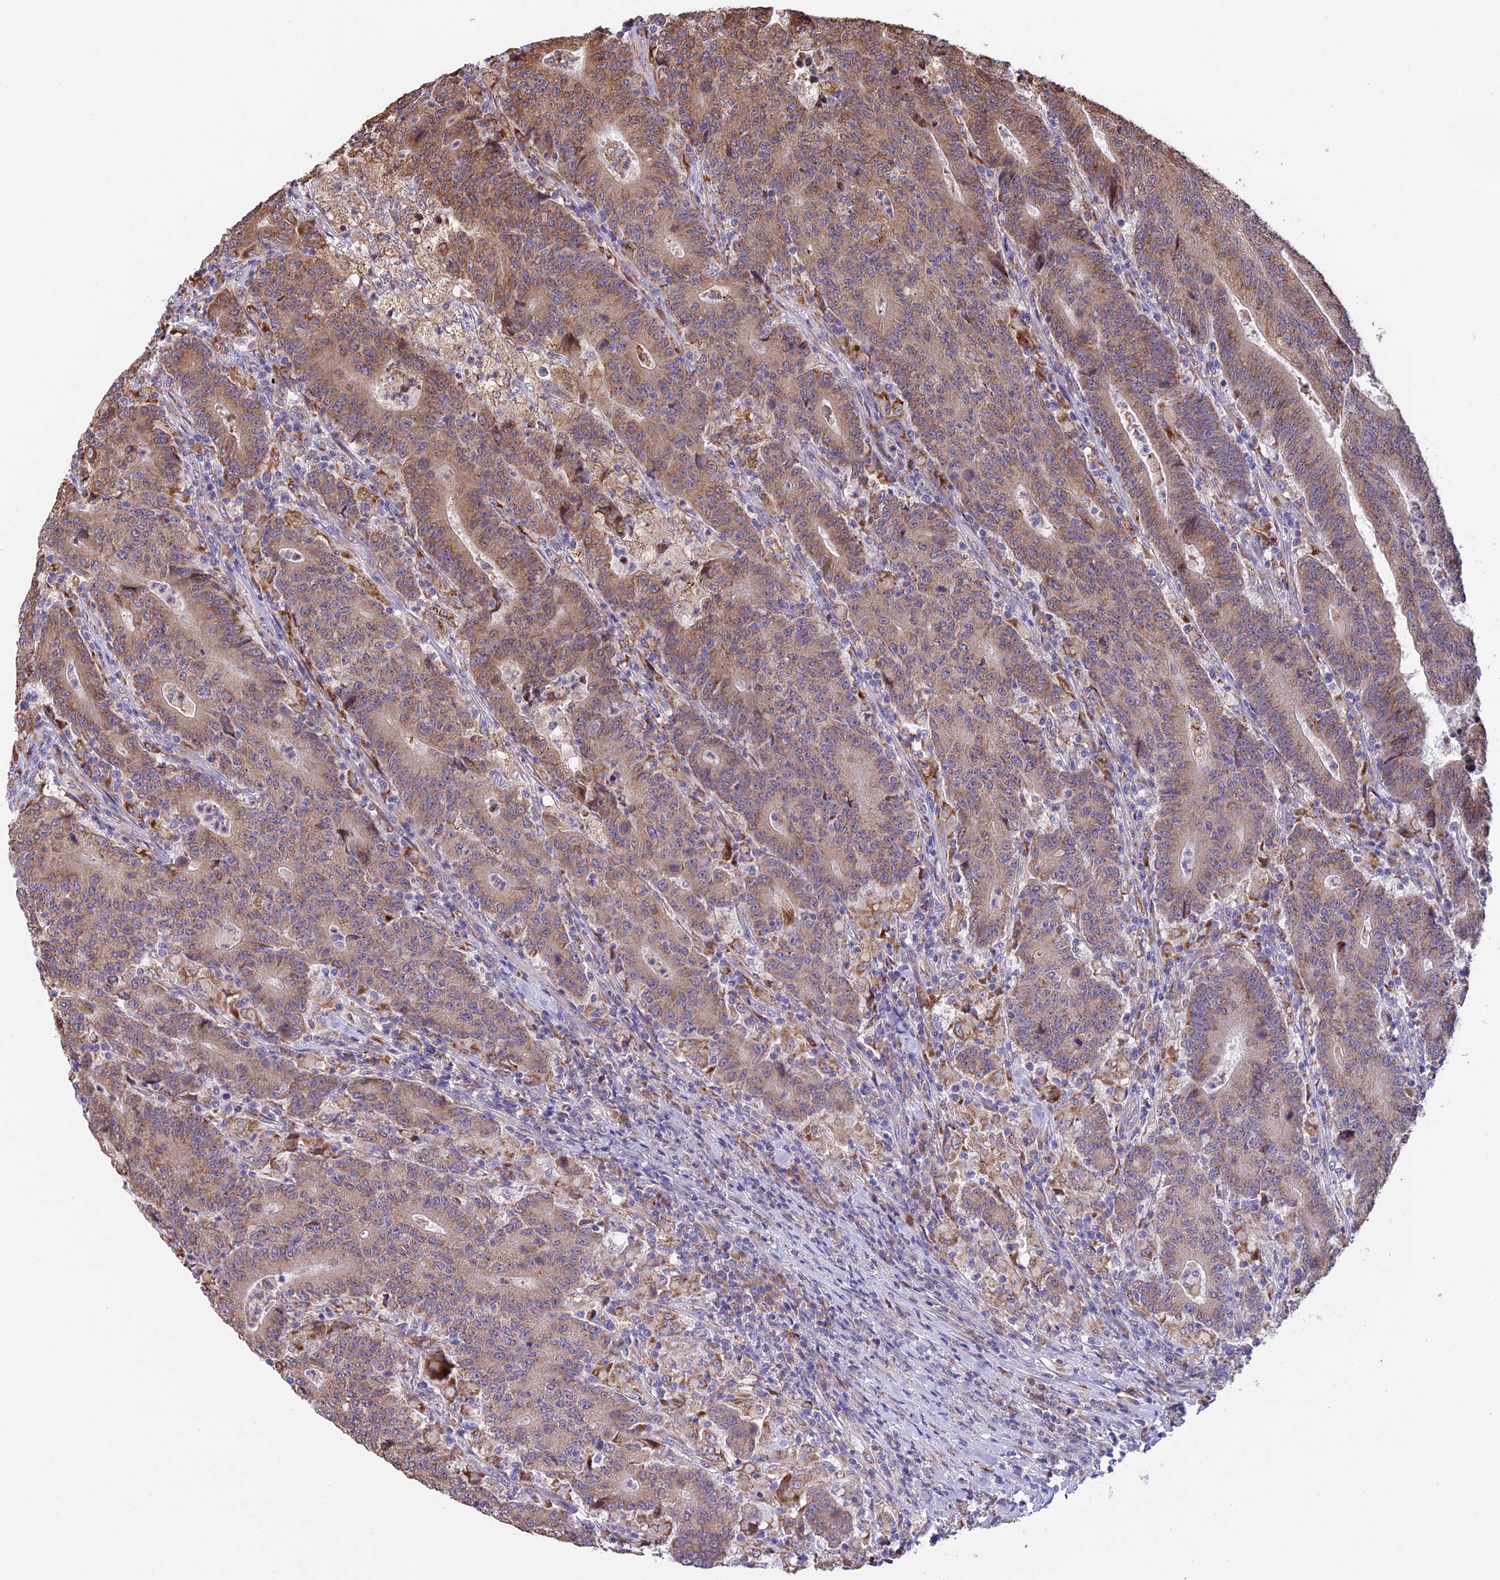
{"staining": {"intensity": "moderate", "quantity": "25%-75%", "location": "cytoplasmic/membranous"}, "tissue": "colorectal cancer", "cell_type": "Tumor cells", "image_type": "cancer", "snomed": [{"axis": "morphology", "description": "Adenocarcinoma, NOS"}, {"axis": "topography", "description": "Colon"}], "caption": "An image showing moderate cytoplasmic/membranous staining in about 25%-75% of tumor cells in adenocarcinoma (colorectal), as visualized by brown immunohistochemical staining.", "gene": "DMRTA2", "patient": {"sex": "female", "age": 75}}